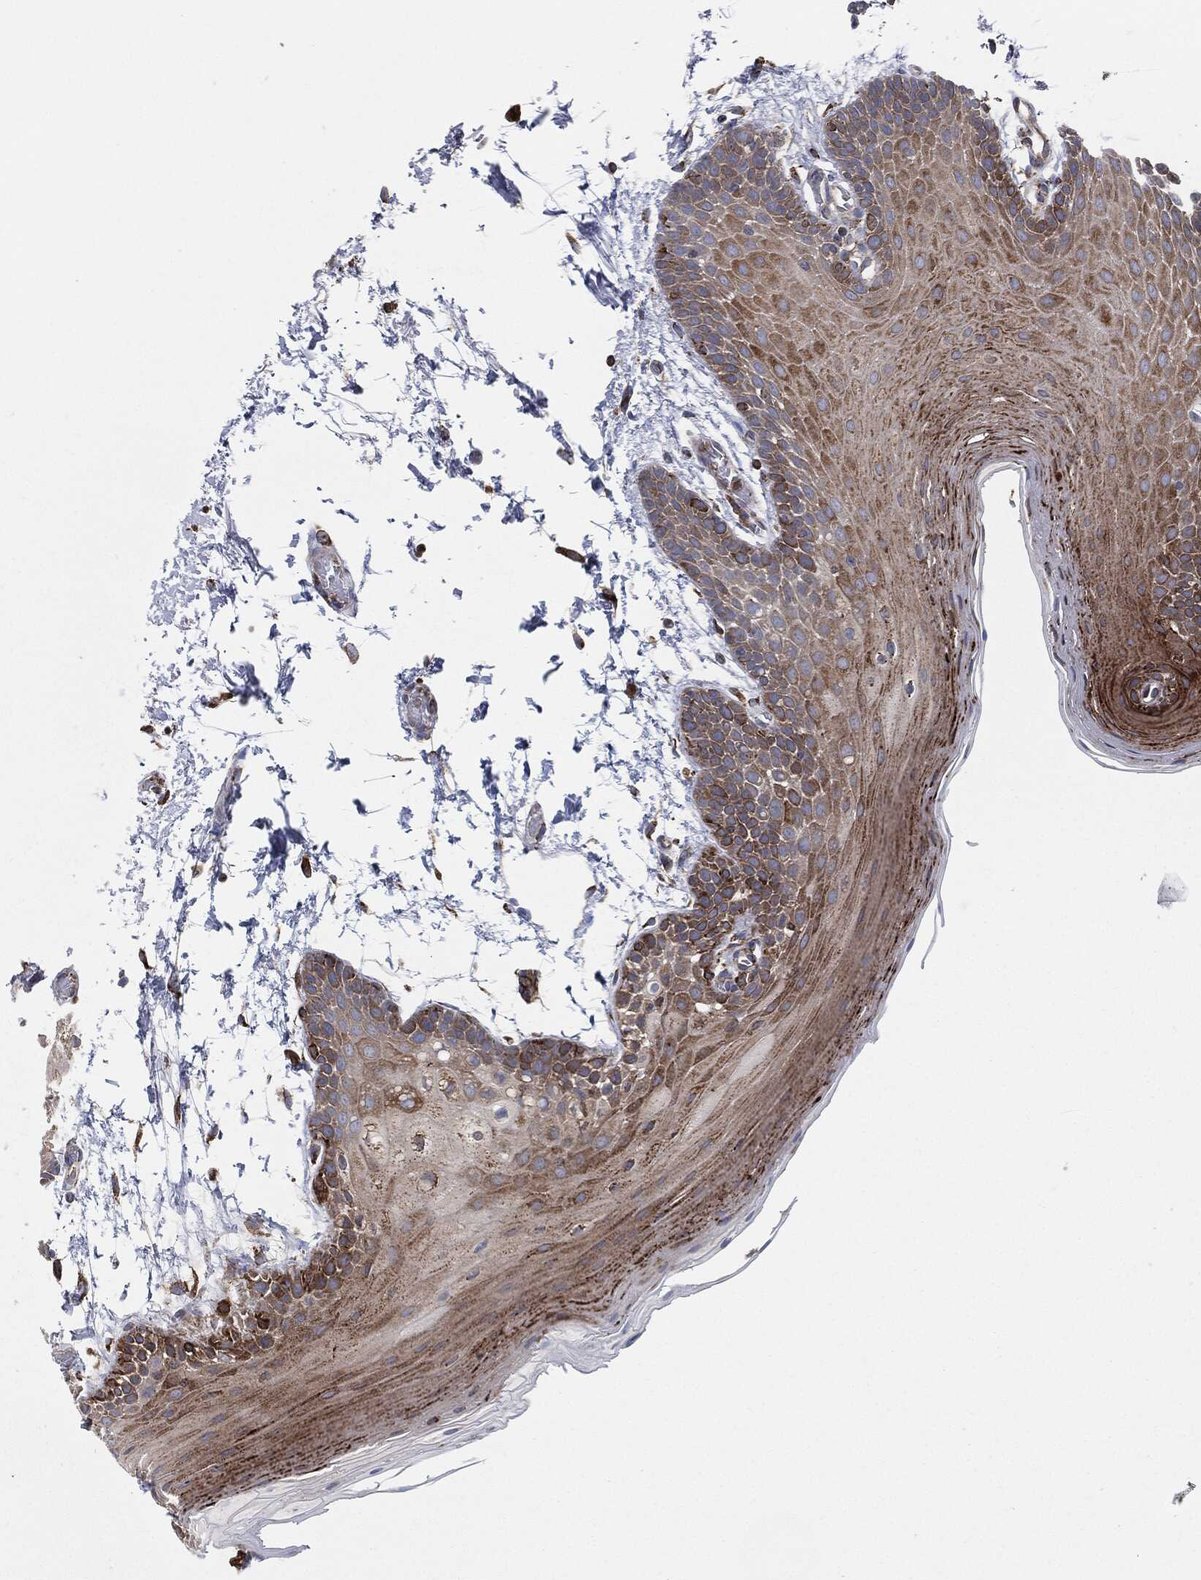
{"staining": {"intensity": "strong", "quantity": "25%-75%", "location": "cytoplasmic/membranous"}, "tissue": "oral mucosa", "cell_type": "Squamous epithelial cells", "image_type": "normal", "snomed": [{"axis": "morphology", "description": "Normal tissue, NOS"}, {"axis": "topography", "description": "Oral tissue"}], "caption": "Approximately 25%-75% of squamous epithelial cells in normal oral mucosa exhibit strong cytoplasmic/membranous protein positivity as visualized by brown immunohistochemical staining.", "gene": "CALR", "patient": {"sex": "male", "age": 62}}